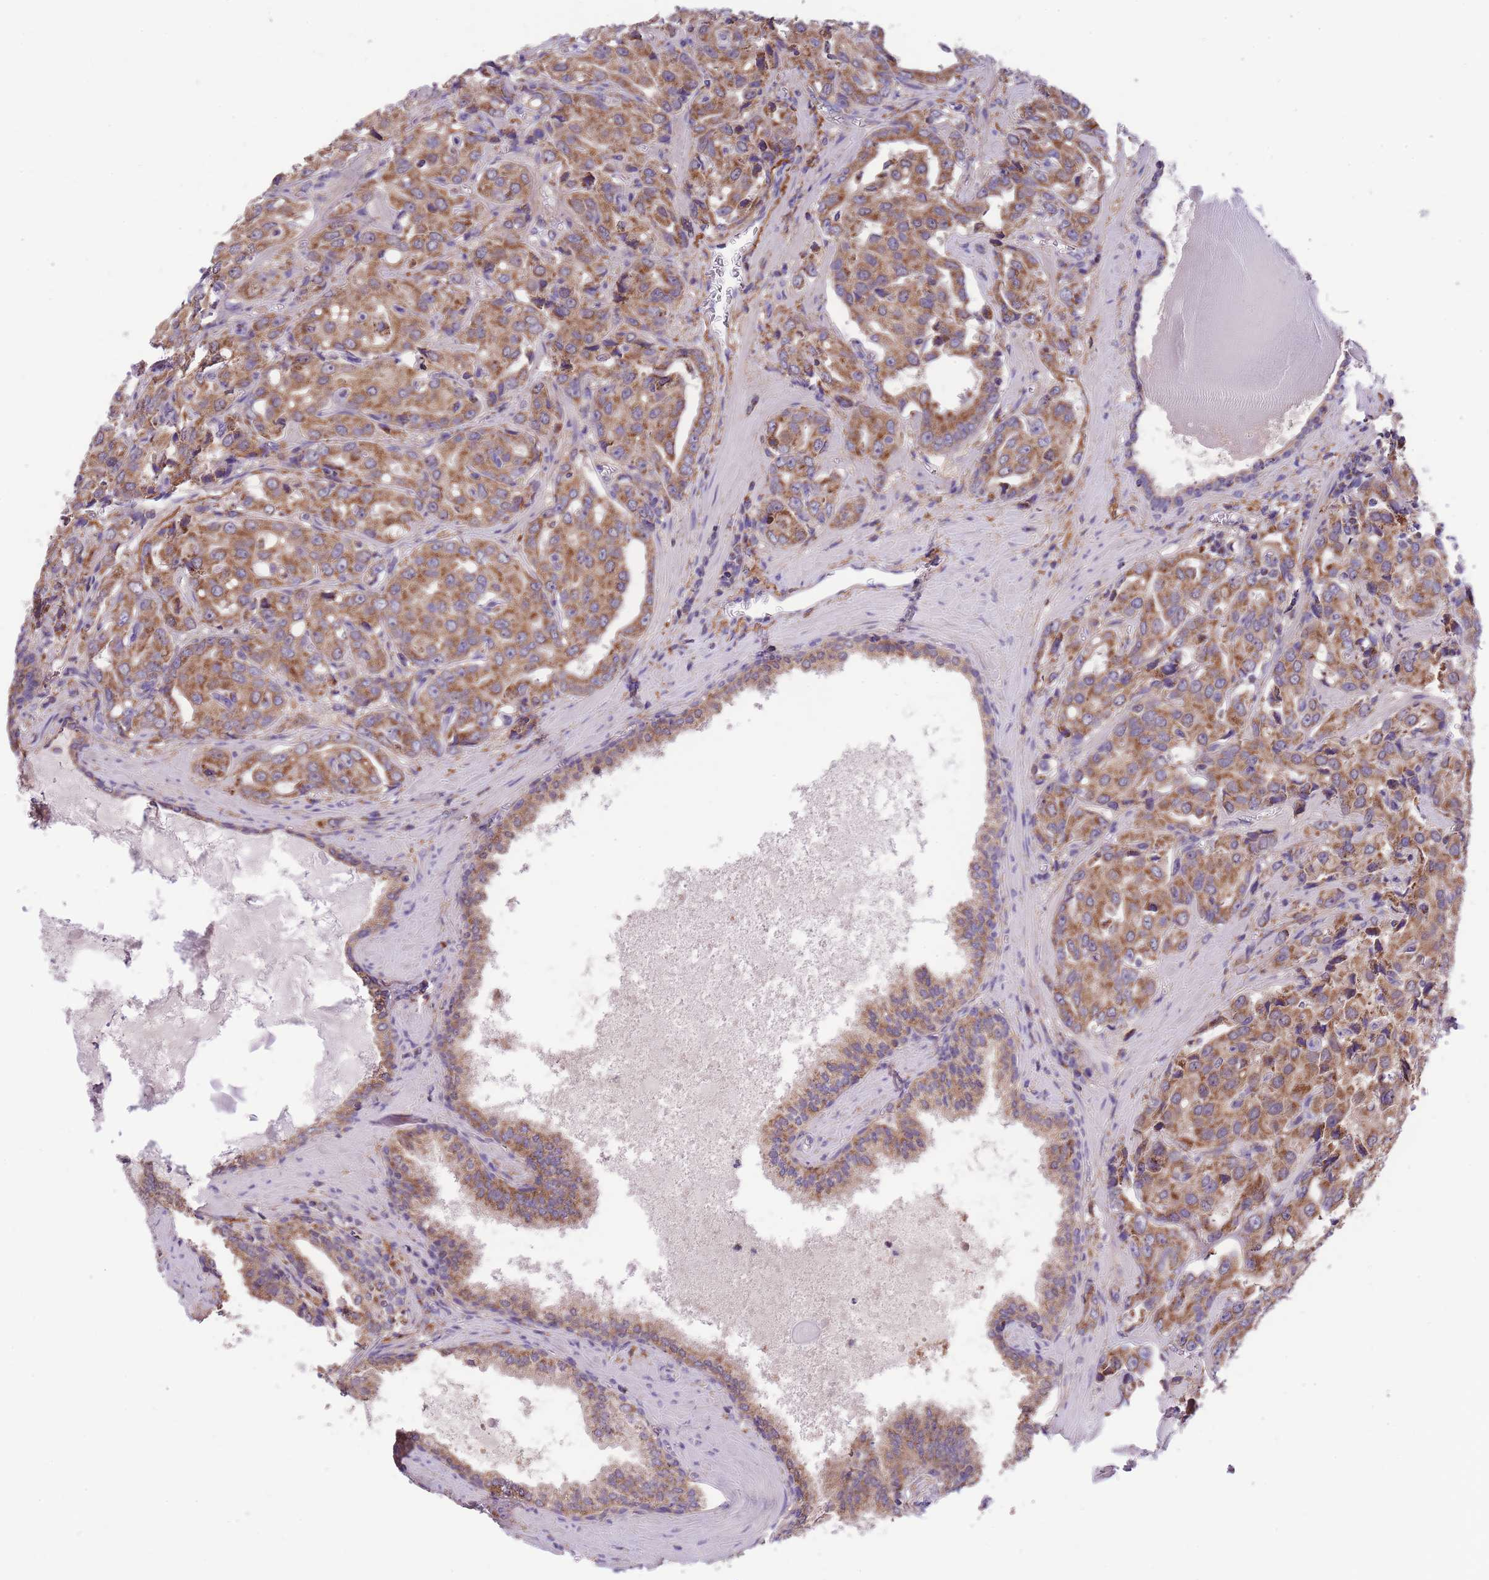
{"staining": {"intensity": "moderate", "quantity": ">75%", "location": "cytoplasmic/membranous"}, "tissue": "prostate cancer", "cell_type": "Tumor cells", "image_type": "cancer", "snomed": [{"axis": "morphology", "description": "Adenocarcinoma, High grade"}, {"axis": "topography", "description": "Prostate"}], "caption": "Moderate cytoplasmic/membranous protein staining is present in about >75% of tumor cells in prostate cancer.", "gene": "ST3GAL3", "patient": {"sex": "male", "age": 68}}